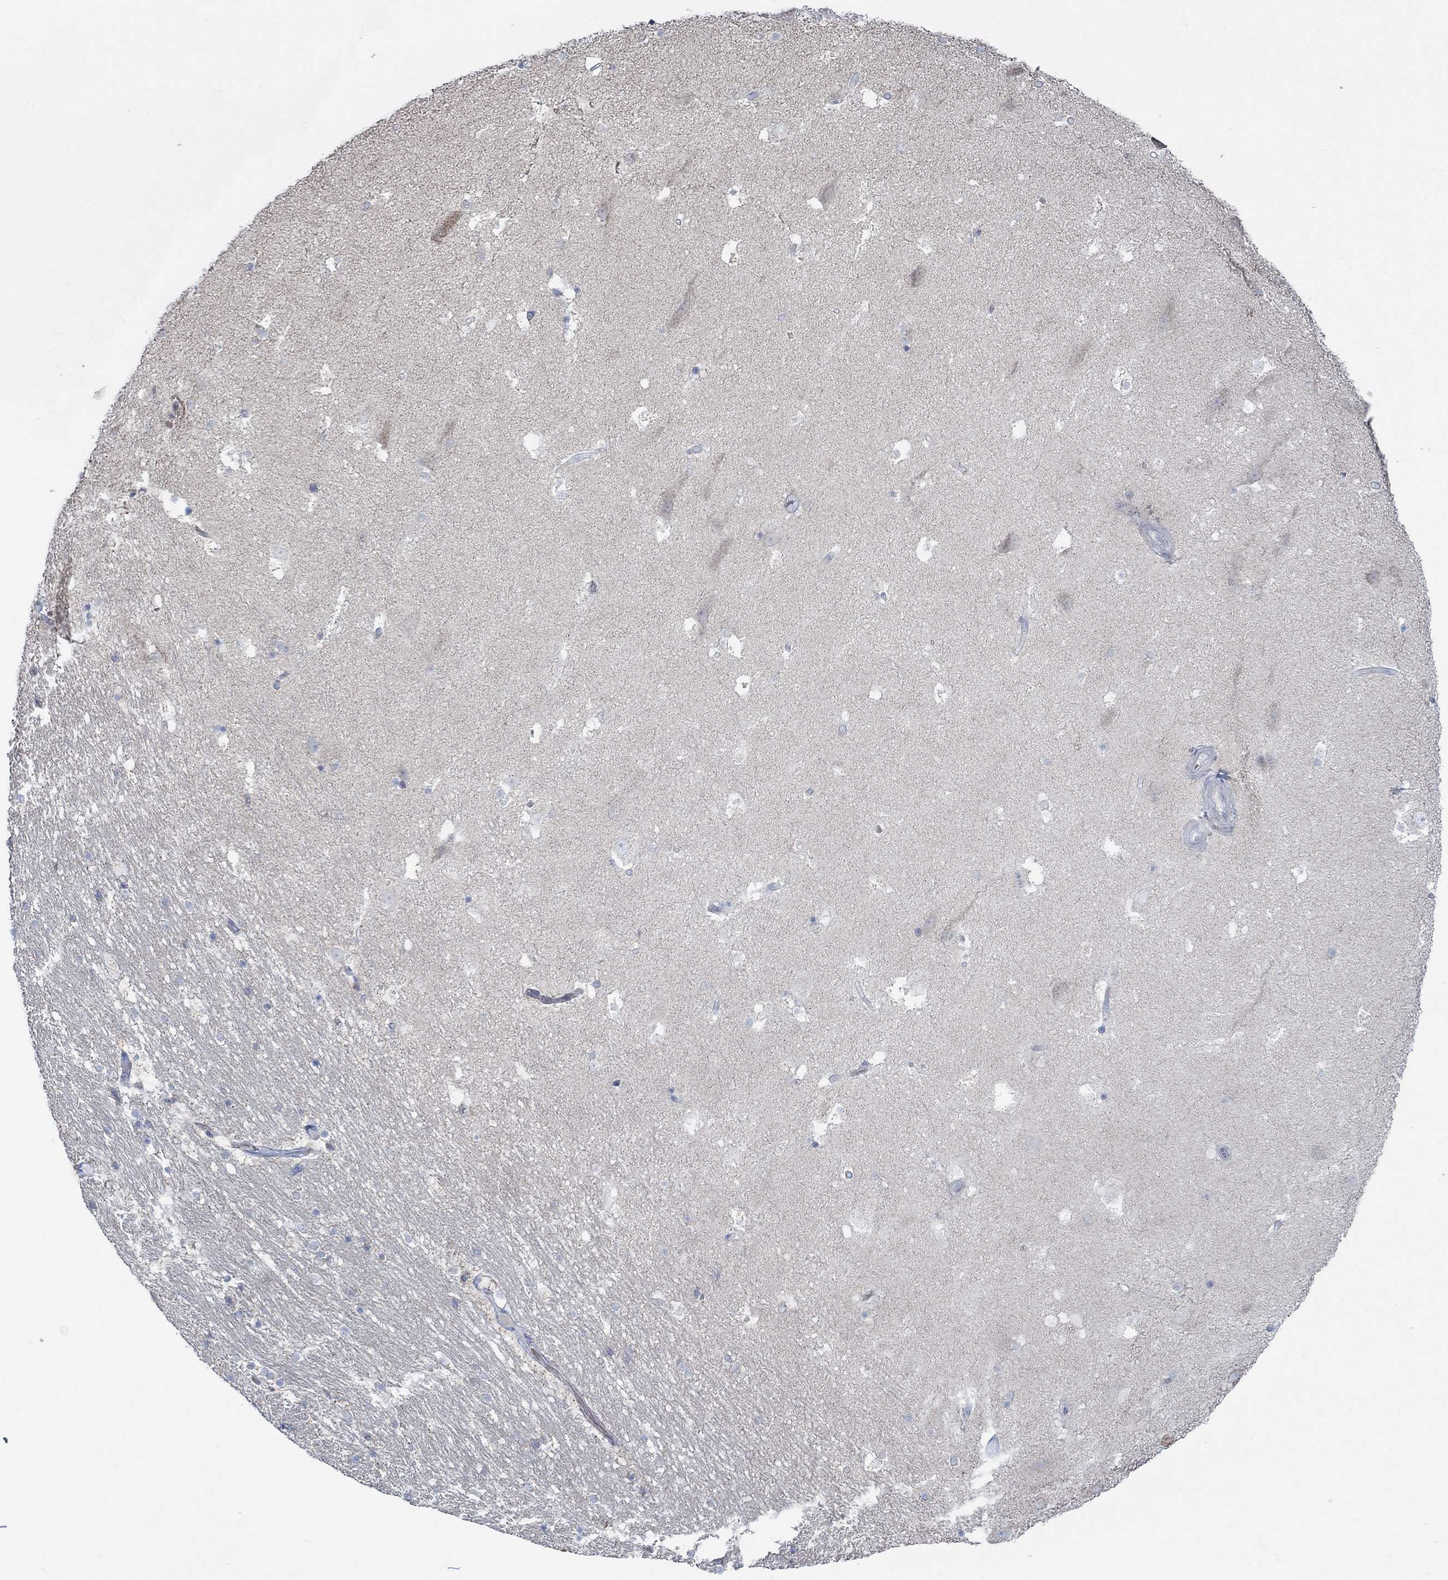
{"staining": {"intensity": "negative", "quantity": "none", "location": "none"}, "tissue": "hippocampus", "cell_type": "Glial cells", "image_type": "normal", "snomed": [{"axis": "morphology", "description": "Normal tissue, NOS"}, {"axis": "topography", "description": "Hippocampus"}], "caption": "This is an IHC photomicrograph of benign human hippocampus. There is no staining in glial cells.", "gene": "GLOD5", "patient": {"sex": "male", "age": 51}}